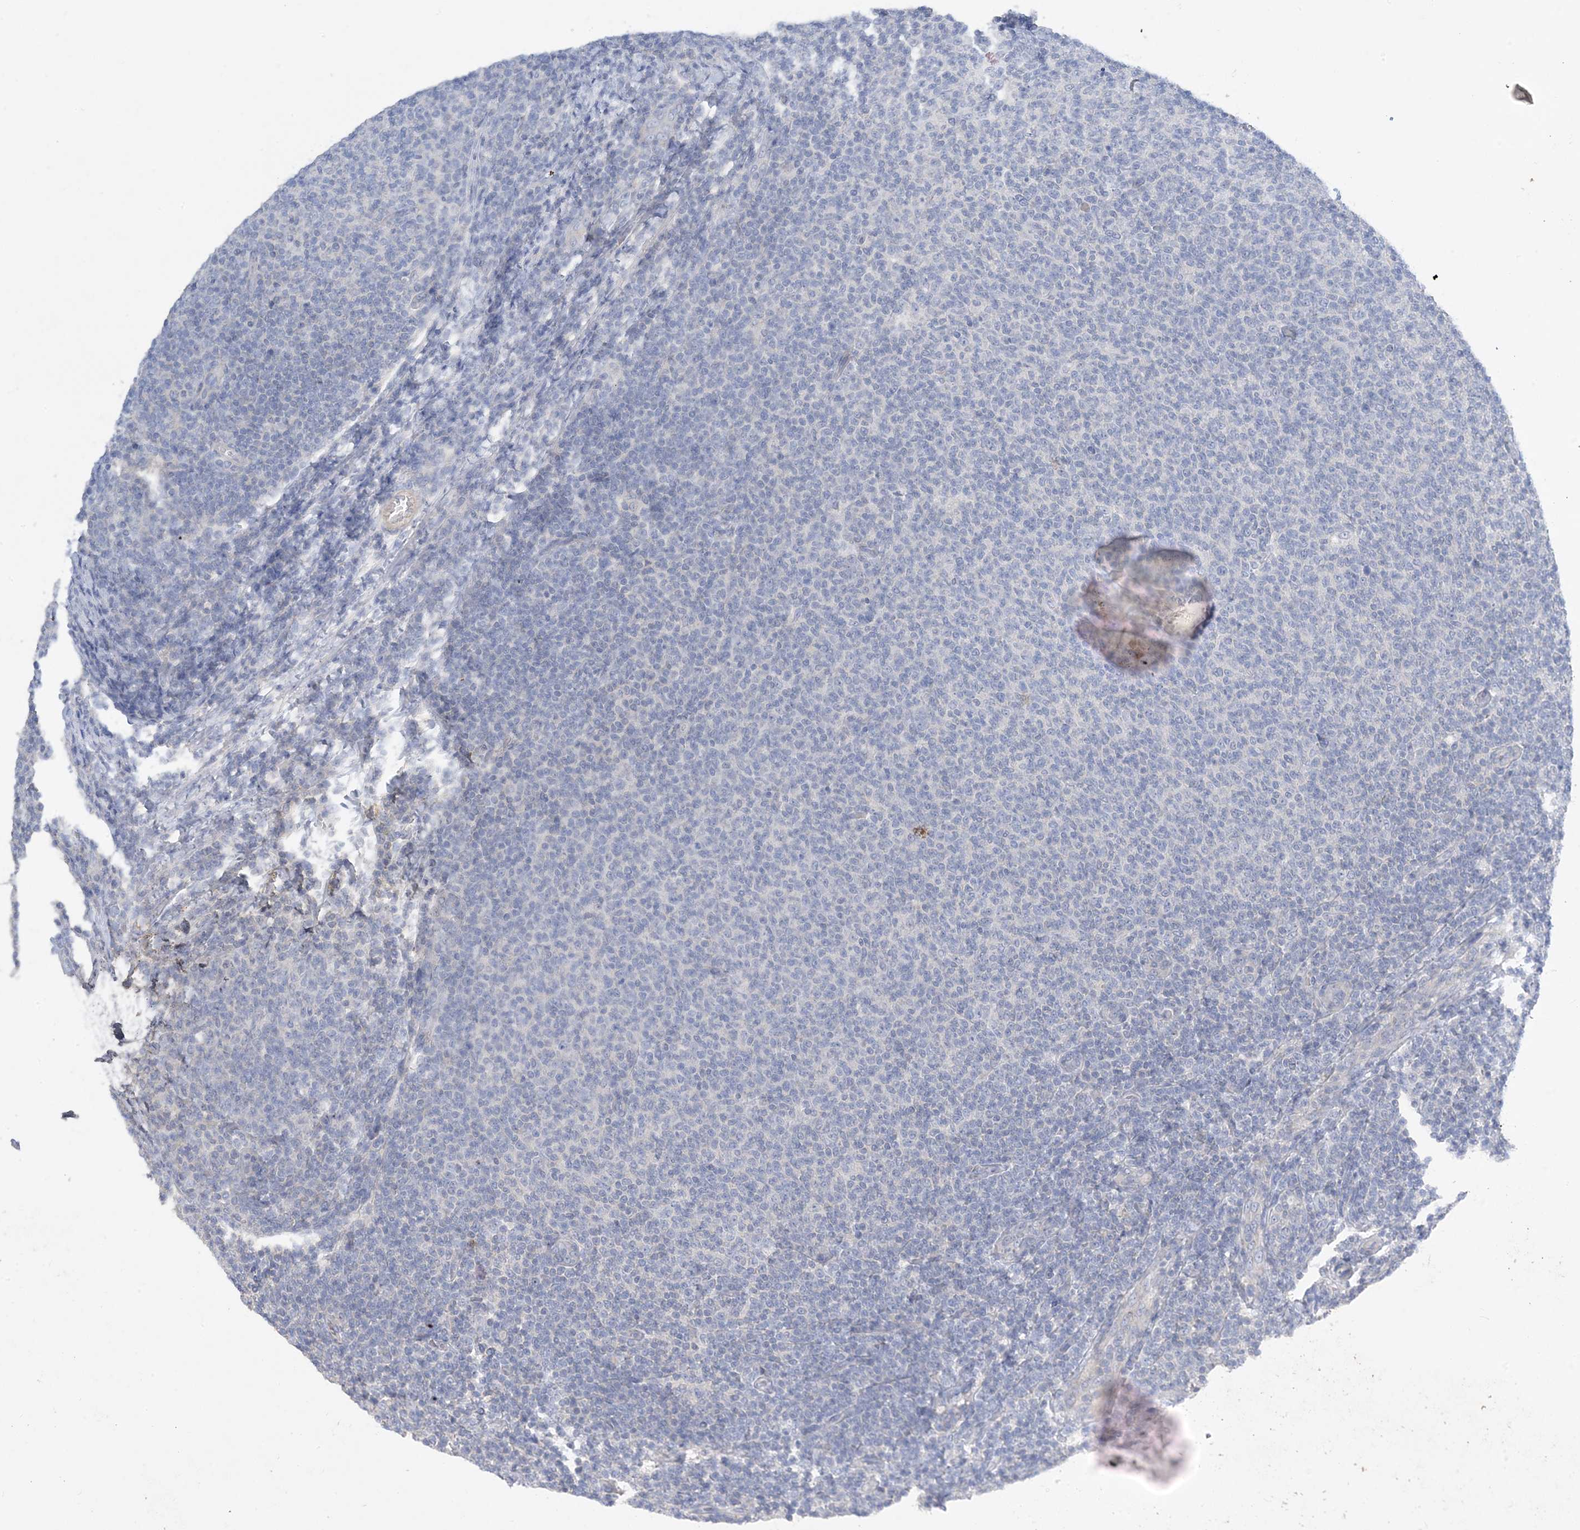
{"staining": {"intensity": "negative", "quantity": "none", "location": "none"}, "tissue": "lymphoma", "cell_type": "Tumor cells", "image_type": "cancer", "snomed": [{"axis": "morphology", "description": "Malignant lymphoma, non-Hodgkin's type, Low grade"}, {"axis": "topography", "description": "Lymph node"}], "caption": "A high-resolution image shows immunohistochemistry (IHC) staining of lymphoma, which demonstrates no significant staining in tumor cells.", "gene": "KPRP", "patient": {"sex": "male", "age": 66}}